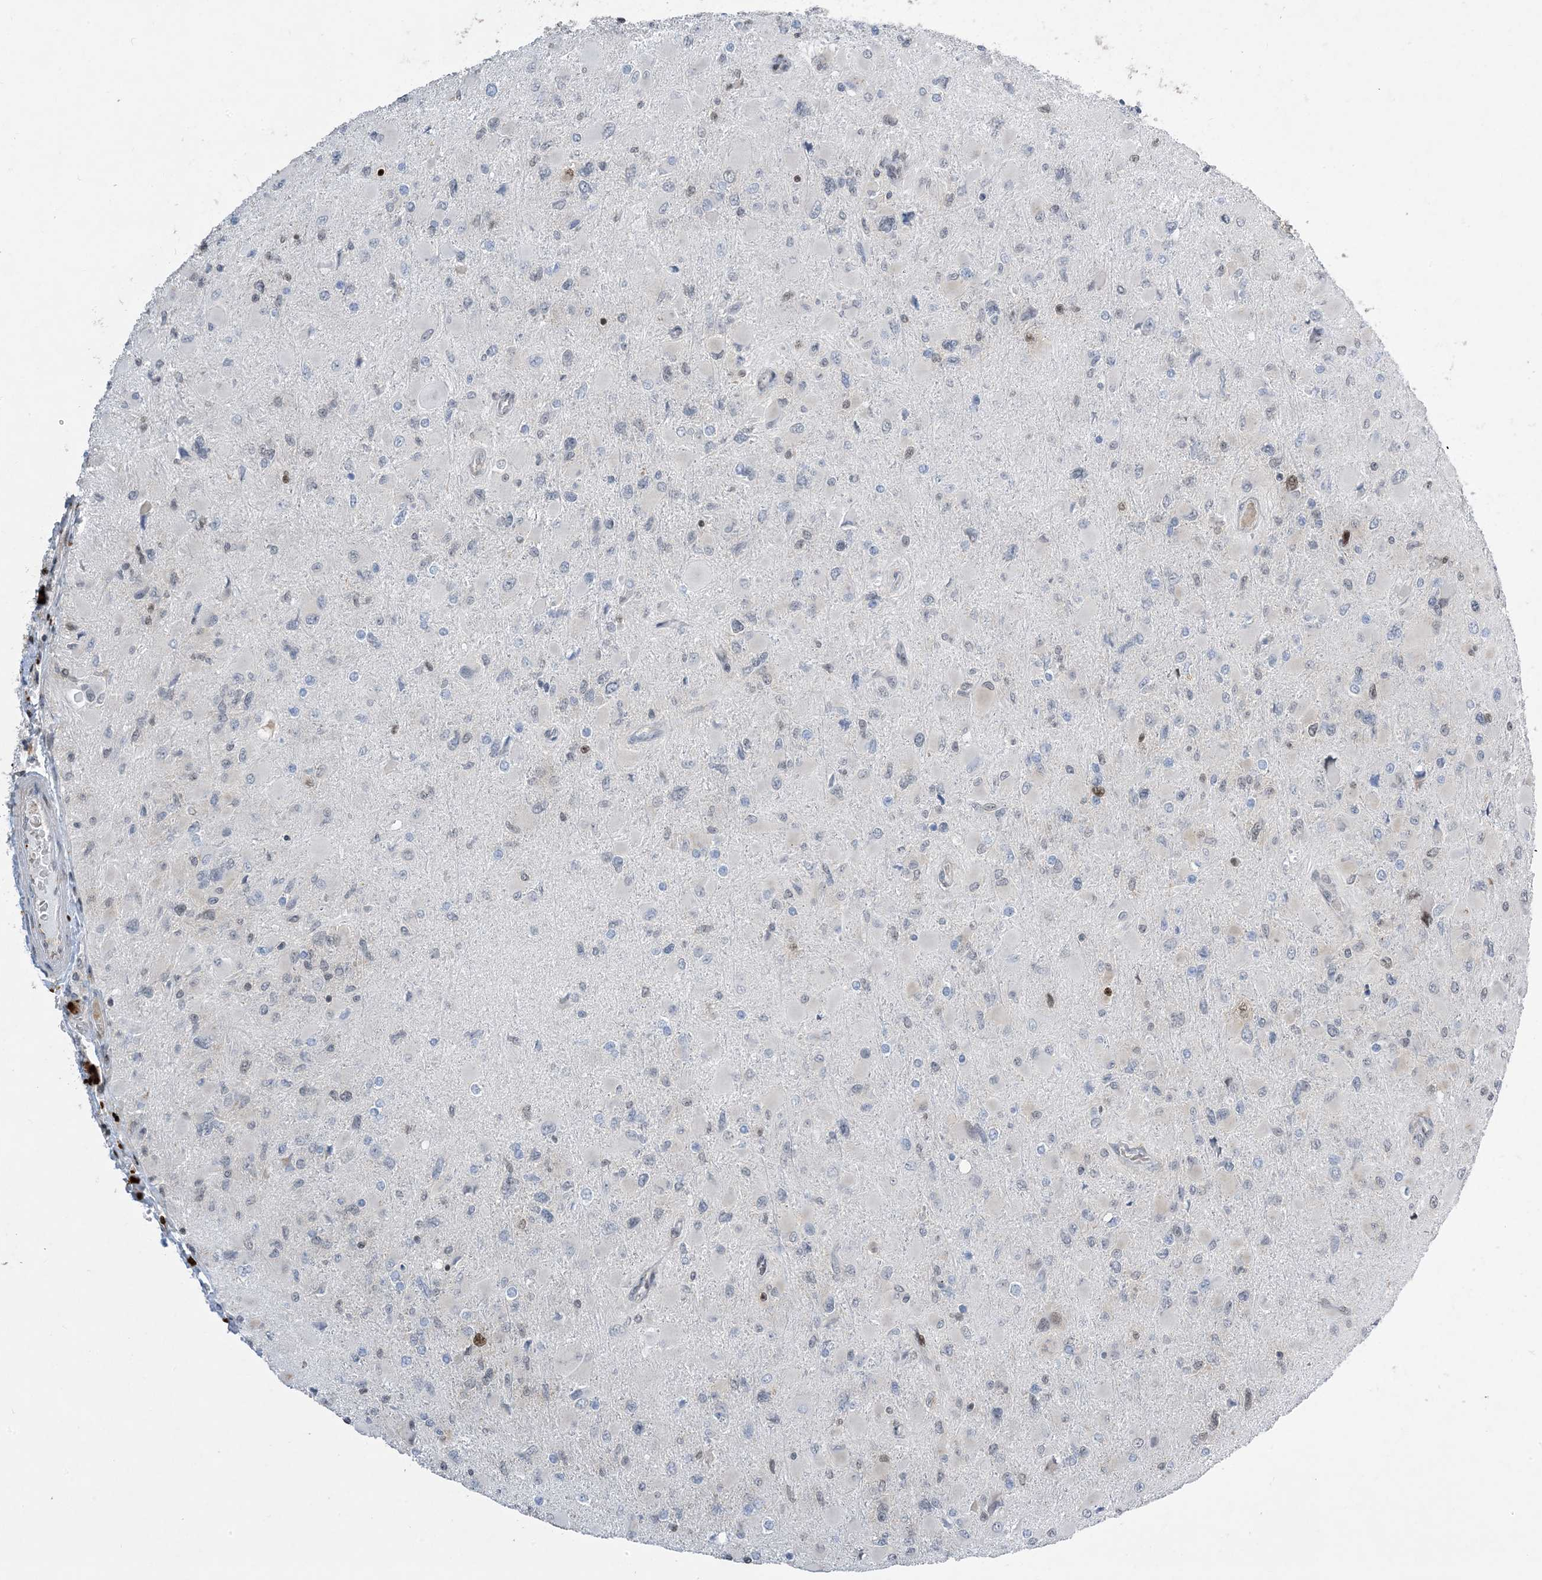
{"staining": {"intensity": "negative", "quantity": "none", "location": "none"}, "tissue": "glioma", "cell_type": "Tumor cells", "image_type": "cancer", "snomed": [{"axis": "morphology", "description": "Glioma, malignant, High grade"}, {"axis": "topography", "description": "Cerebral cortex"}], "caption": "Human glioma stained for a protein using IHC reveals no expression in tumor cells.", "gene": "SLC25A53", "patient": {"sex": "female", "age": 36}}